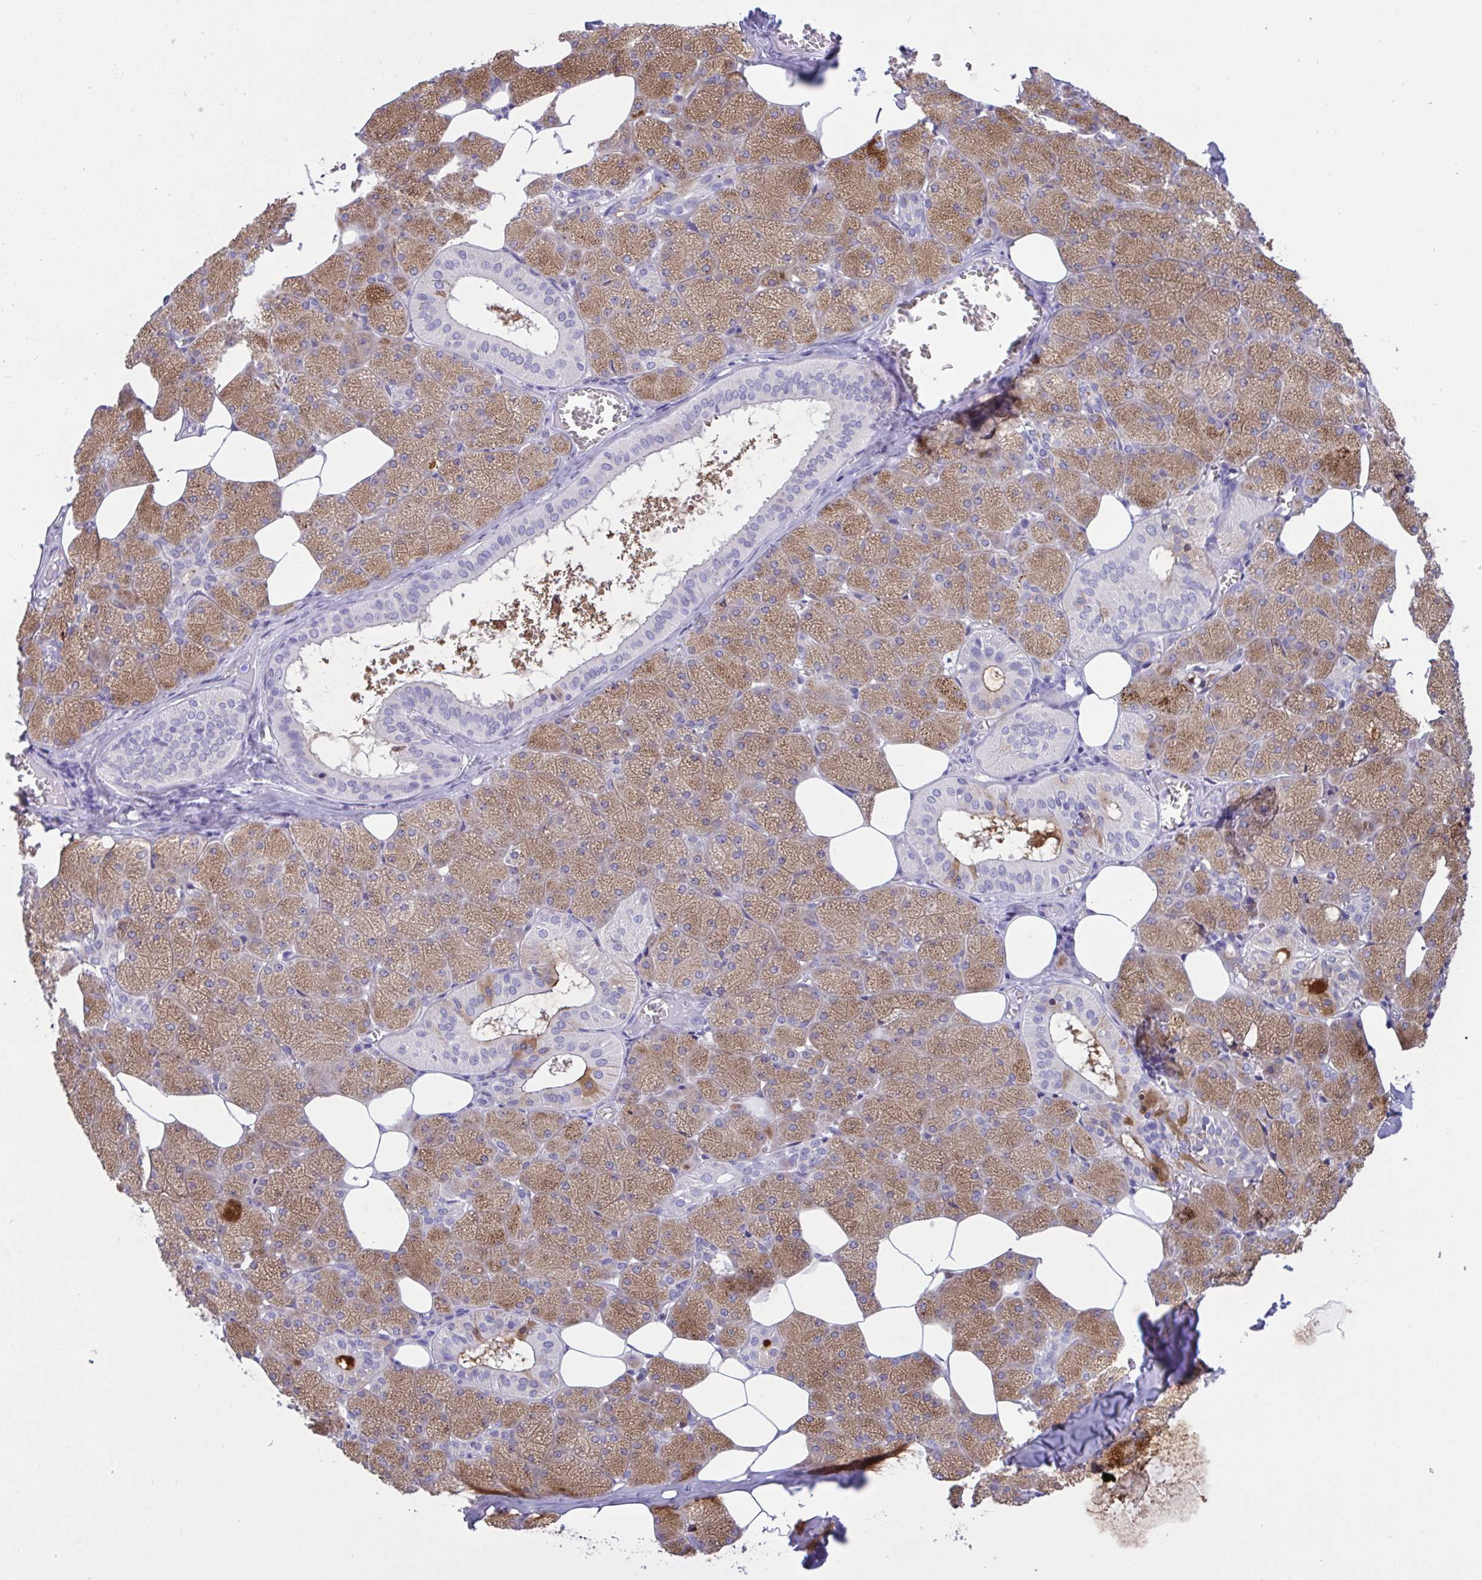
{"staining": {"intensity": "moderate", "quantity": "25%-75%", "location": "cytoplasmic/membranous"}, "tissue": "salivary gland", "cell_type": "Glandular cells", "image_type": "normal", "snomed": [{"axis": "morphology", "description": "Normal tissue, NOS"}, {"axis": "topography", "description": "Salivary gland"}, {"axis": "topography", "description": "Peripheral nerve tissue"}], "caption": "Protein expression analysis of normal salivary gland reveals moderate cytoplasmic/membranous staining in about 25%-75% of glandular cells.", "gene": "TMEM41A", "patient": {"sex": "male", "age": 38}}